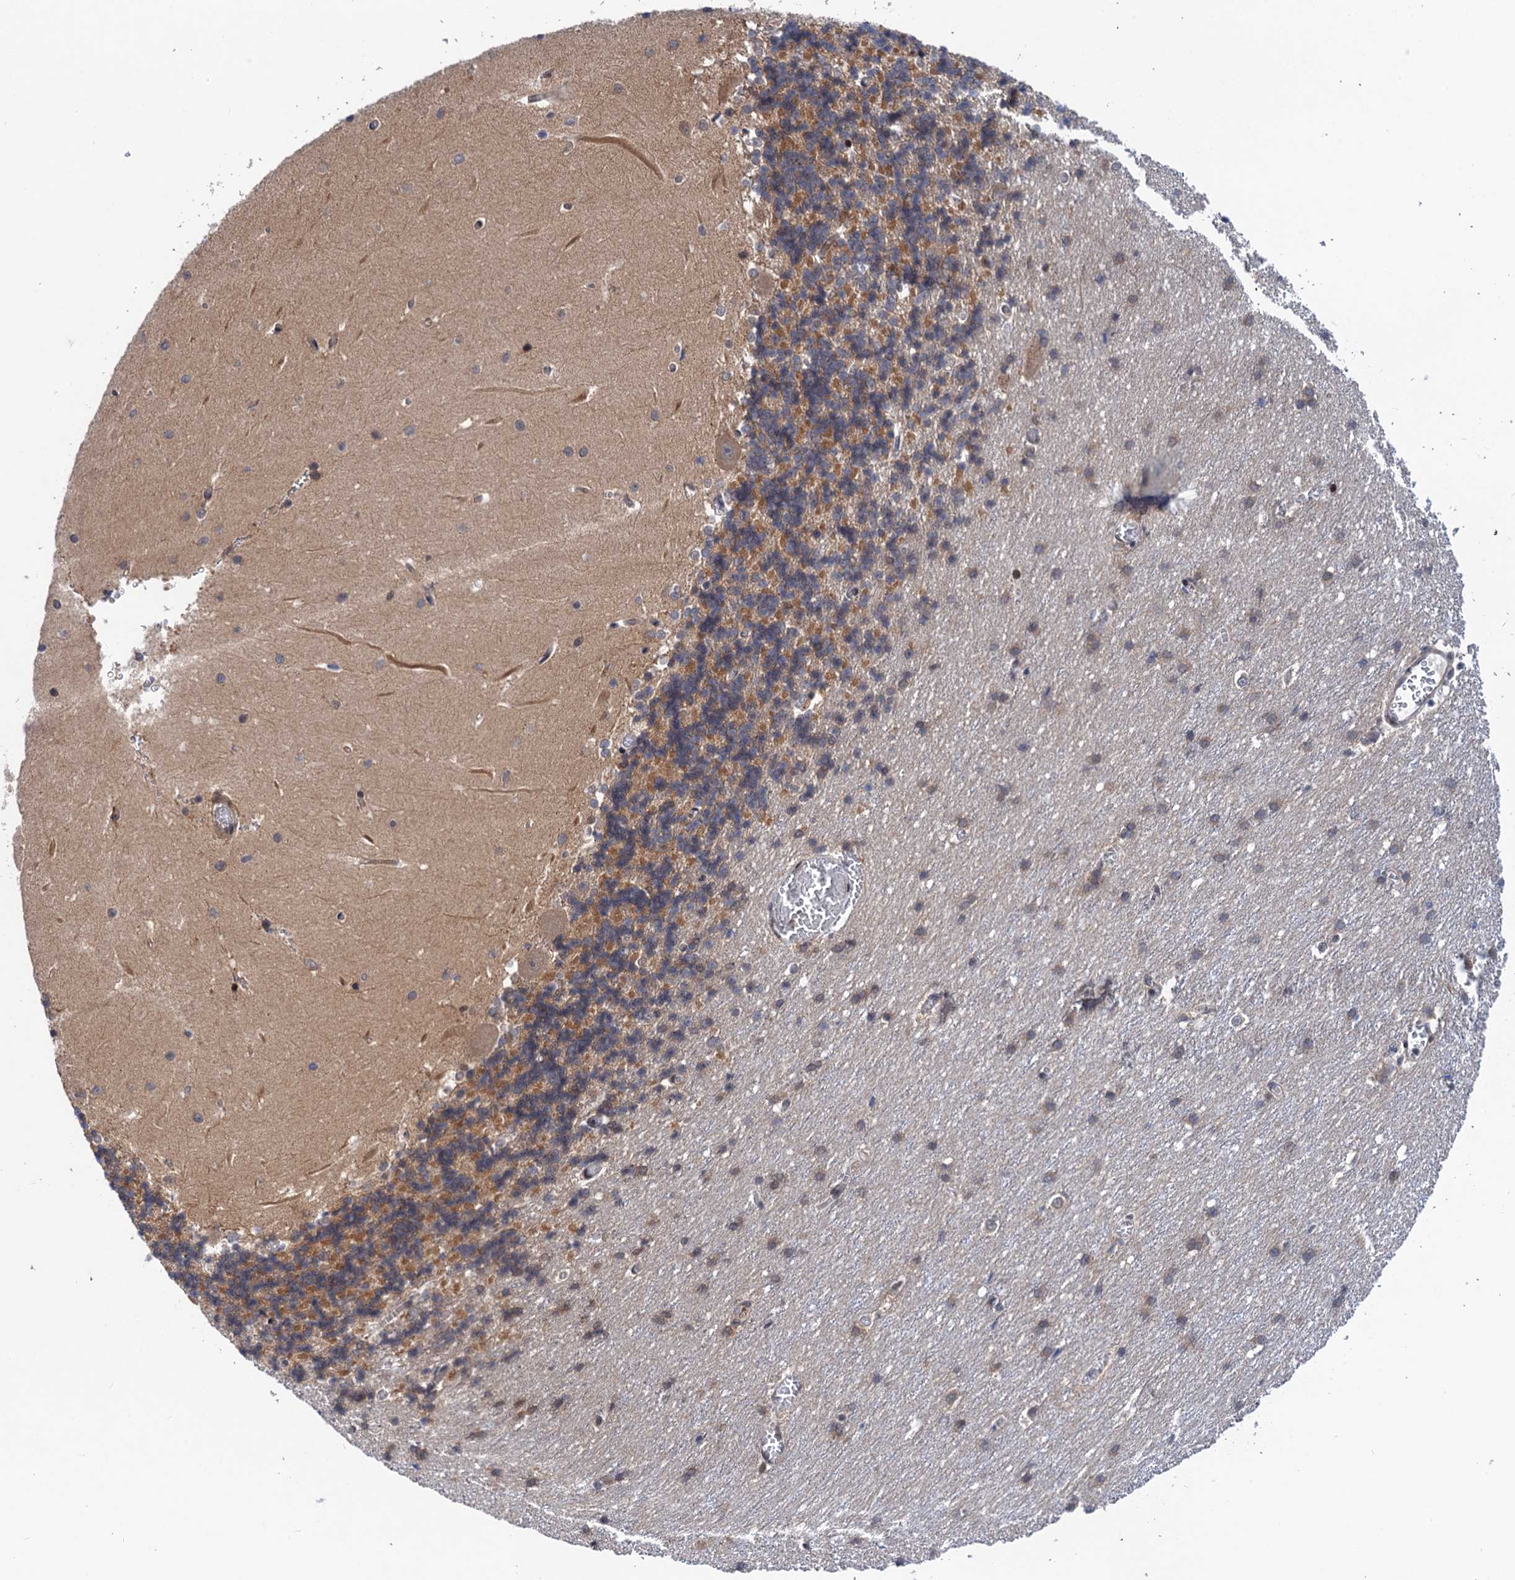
{"staining": {"intensity": "moderate", "quantity": "25%-75%", "location": "cytoplasmic/membranous"}, "tissue": "cerebellum", "cell_type": "Cells in granular layer", "image_type": "normal", "snomed": [{"axis": "morphology", "description": "Normal tissue, NOS"}, {"axis": "topography", "description": "Cerebellum"}], "caption": "Immunohistochemical staining of benign human cerebellum shows moderate cytoplasmic/membranous protein expression in approximately 25%-75% of cells in granular layer.", "gene": "NEK8", "patient": {"sex": "male", "age": 37}}